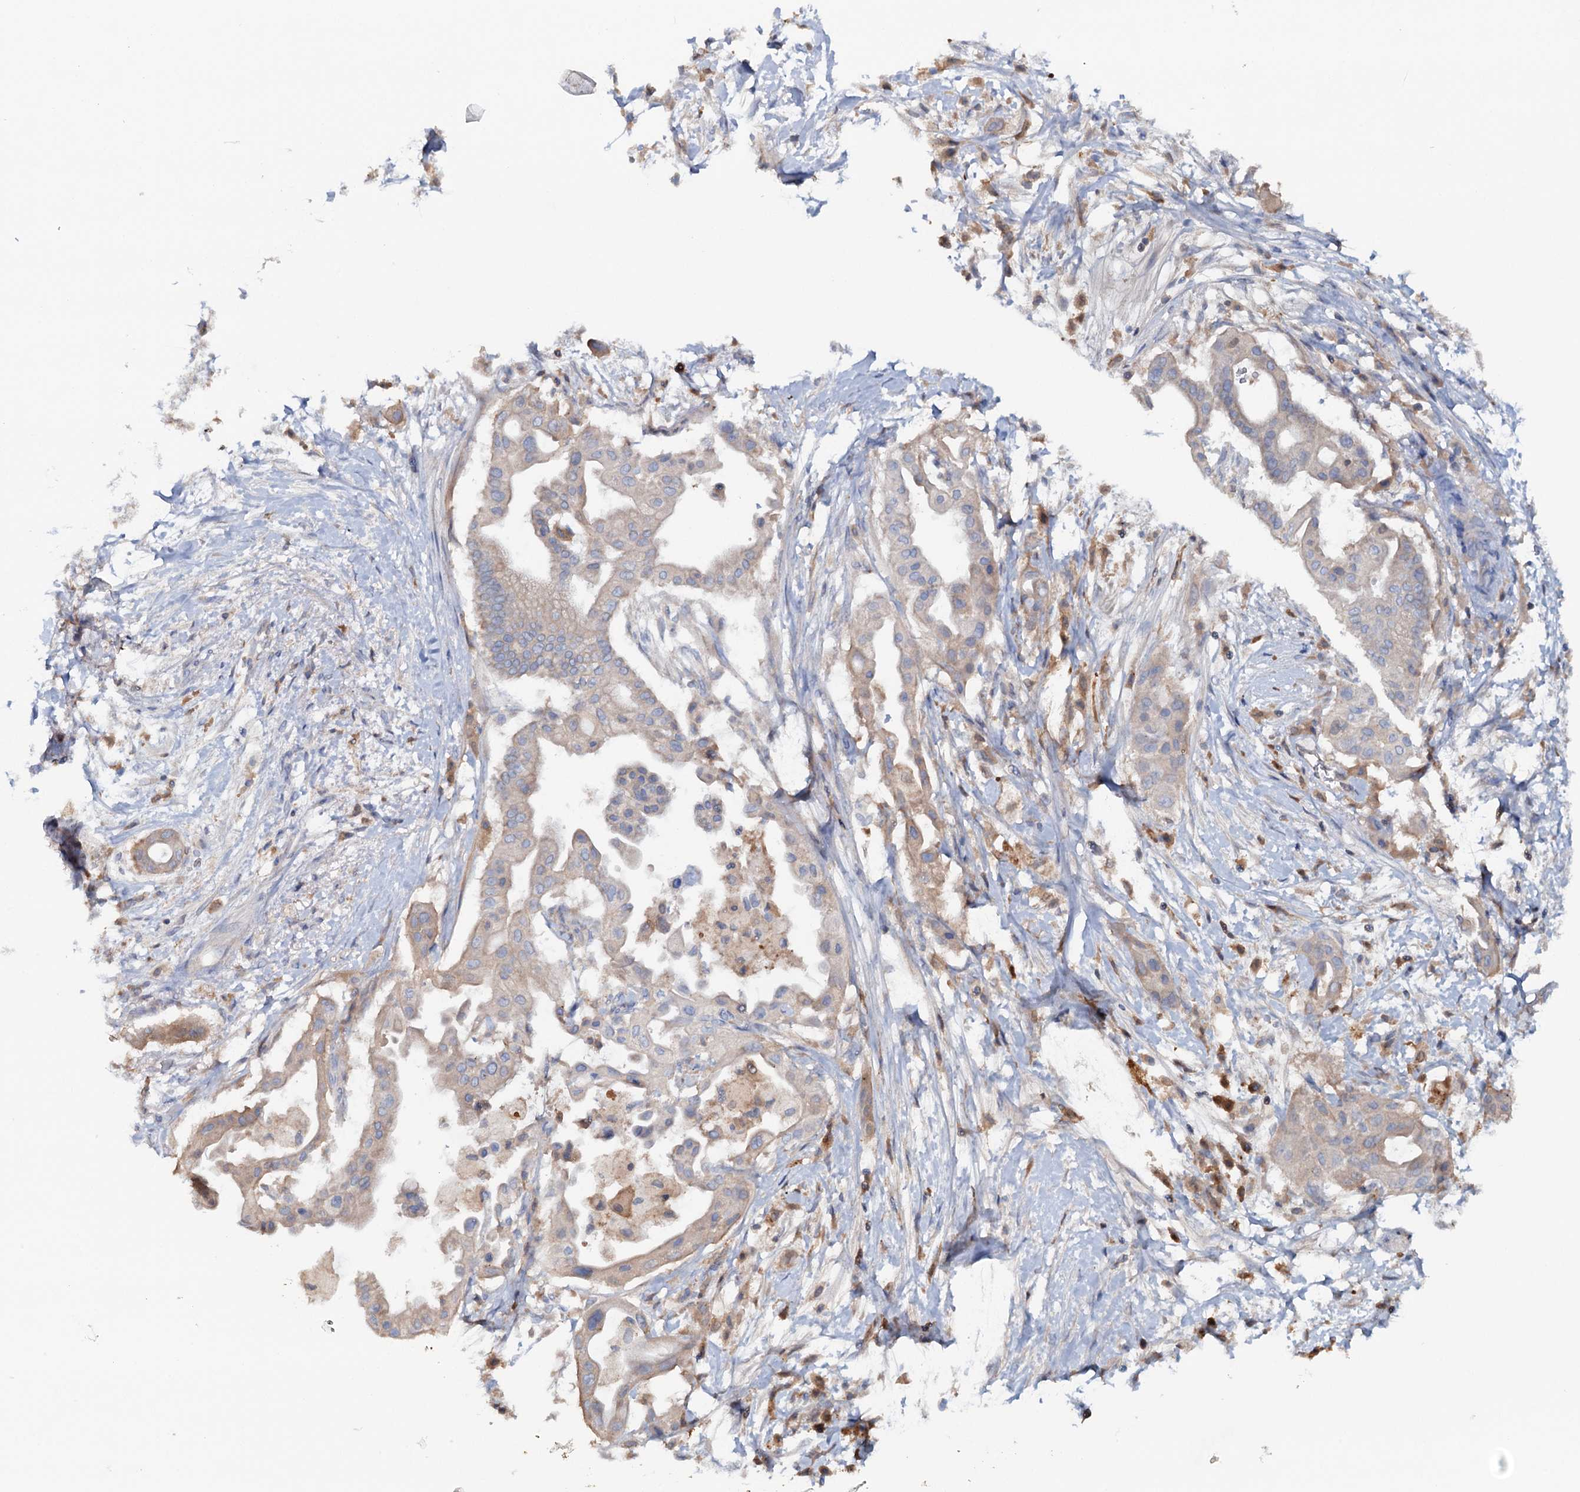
{"staining": {"intensity": "weak", "quantity": "25%-75%", "location": "cytoplasmic/membranous"}, "tissue": "pancreatic cancer", "cell_type": "Tumor cells", "image_type": "cancer", "snomed": [{"axis": "morphology", "description": "Adenocarcinoma, NOS"}, {"axis": "topography", "description": "Pancreas"}], "caption": "Adenocarcinoma (pancreatic) stained for a protein (brown) displays weak cytoplasmic/membranous positive expression in about 25%-75% of tumor cells.", "gene": "IL17RD", "patient": {"sex": "male", "age": 68}}